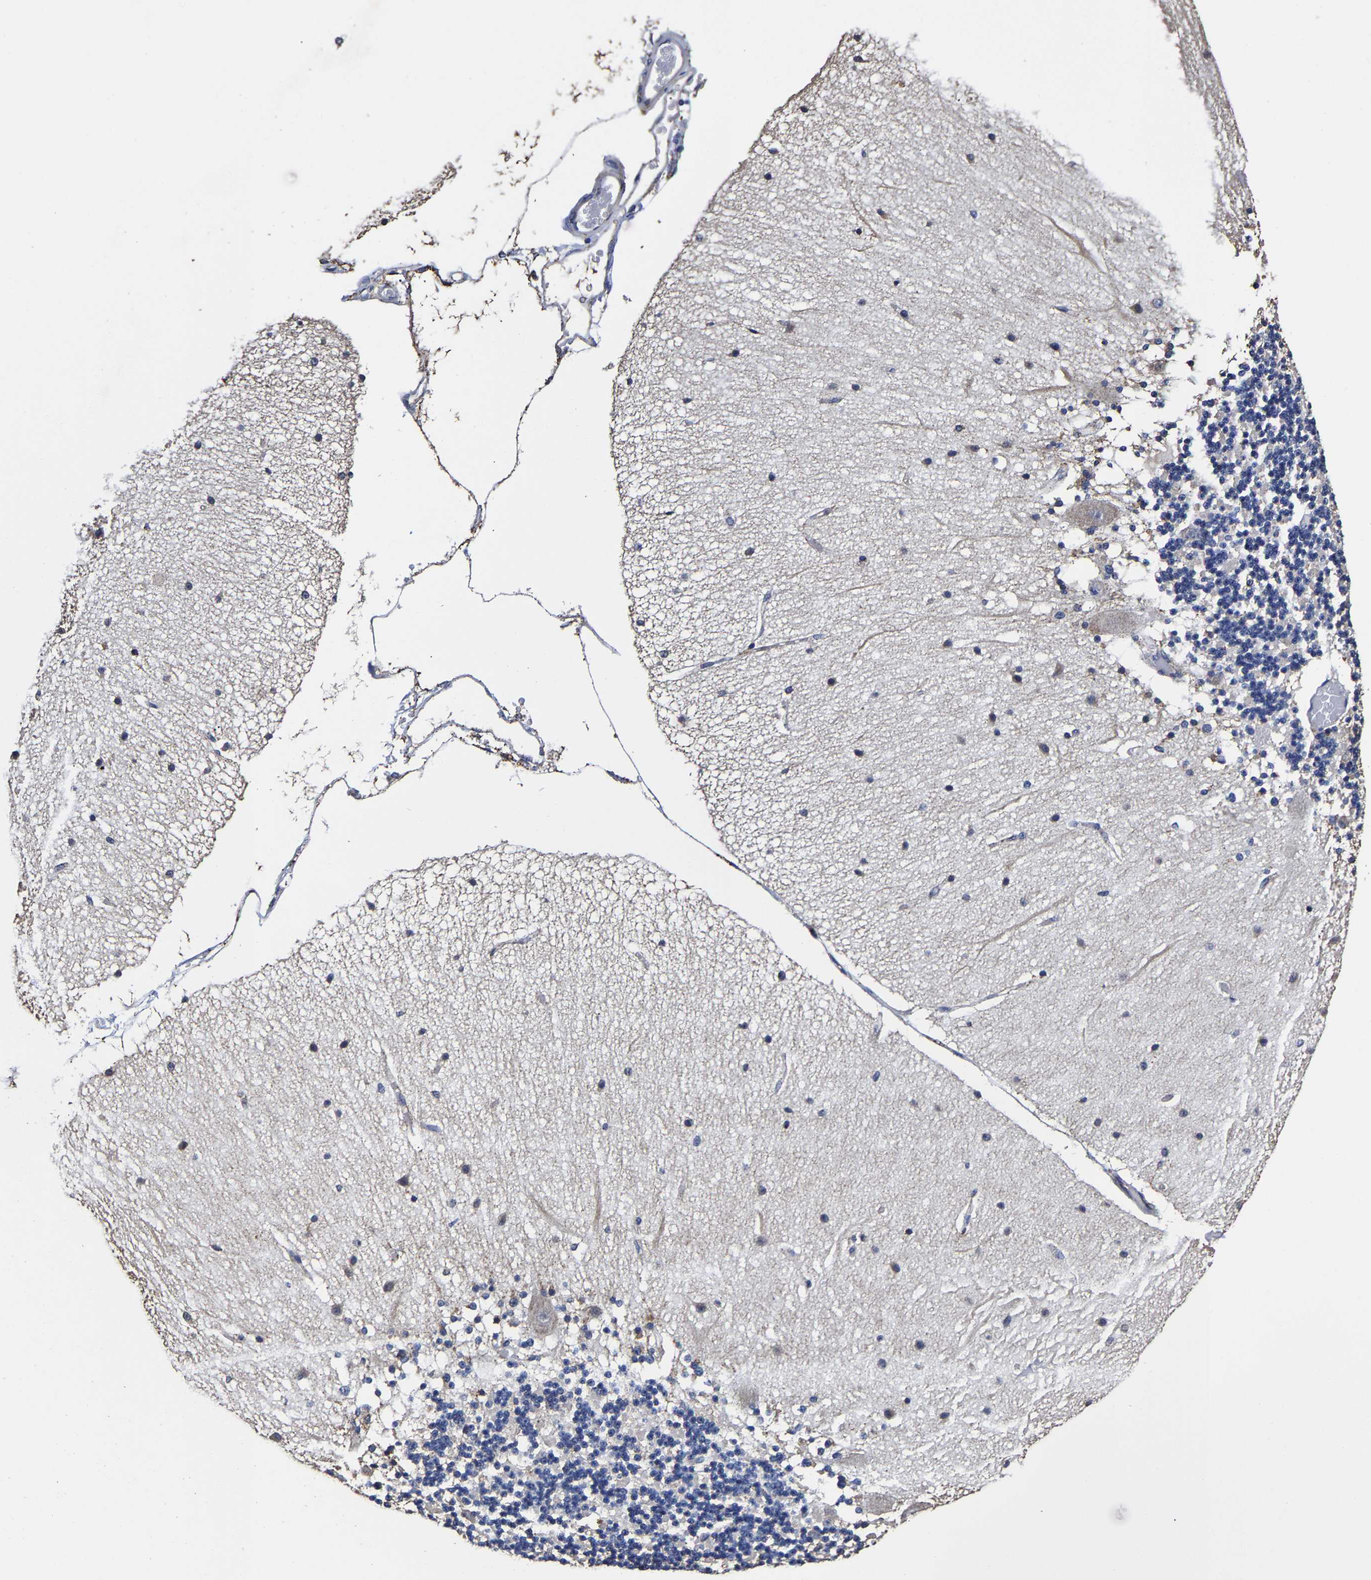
{"staining": {"intensity": "negative", "quantity": "none", "location": "none"}, "tissue": "cerebellum", "cell_type": "Cells in granular layer", "image_type": "normal", "snomed": [{"axis": "morphology", "description": "Normal tissue, NOS"}, {"axis": "topography", "description": "Cerebellum"}], "caption": "Immunohistochemistry photomicrograph of unremarkable cerebellum: cerebellum stained with DAB reveals no significant protein positivity in cells in granular layer.", "gene": "AASS", "patient": {"sex": "female", "age": 54}}